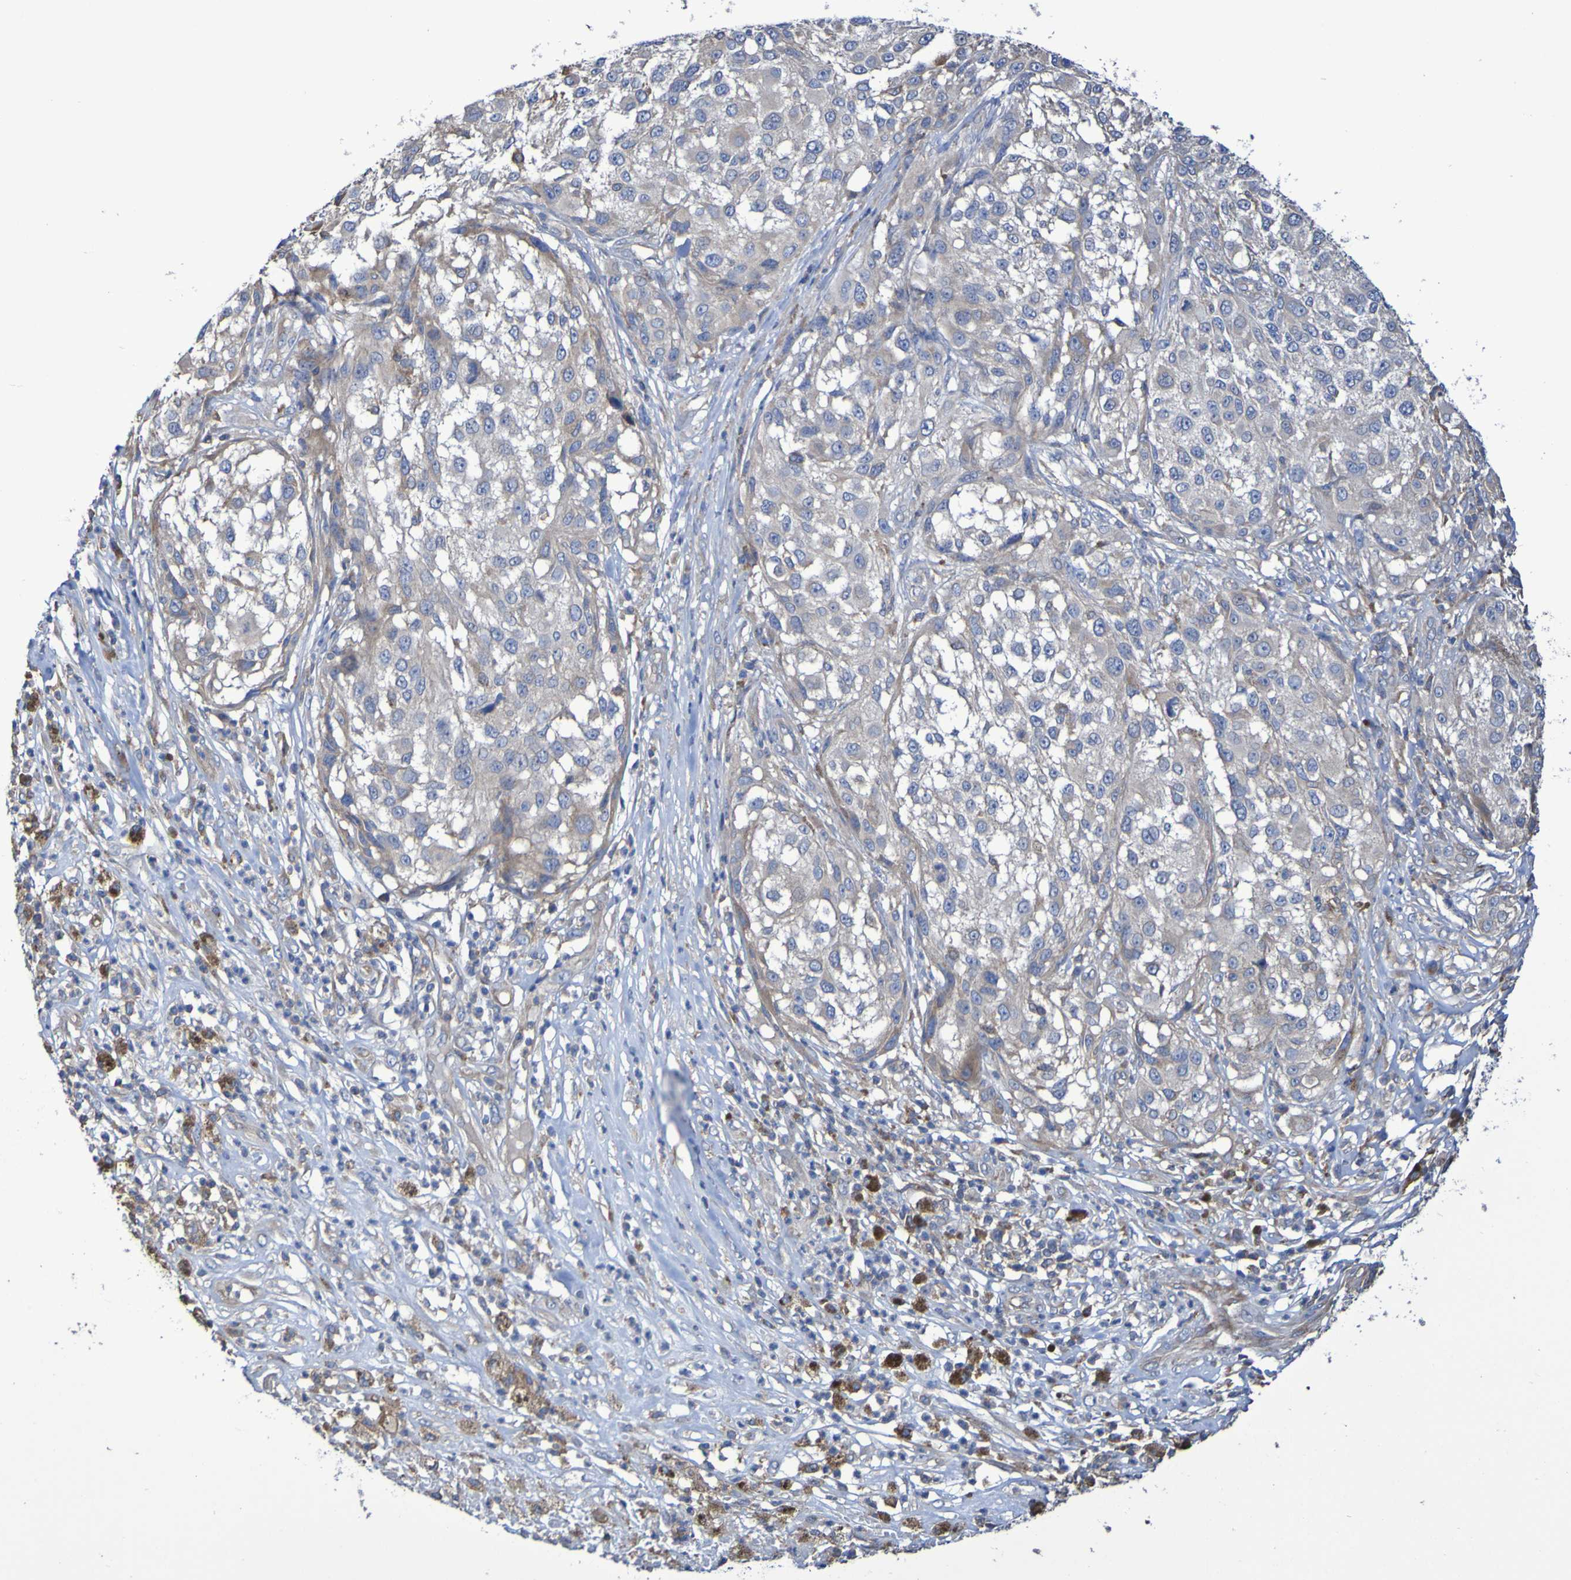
{"staining": {"intensity": "negative", "quantity": "none", "location": "none"}, "tissue": "melanoma", "cell_type": "Tumor cells", "image_type": "cancer", "snomed": [{"axis": "morphology", "description": "Necrosis, NOS"}, {"axis": "morphology", "description": "Malignant melanoma, NOS"}, {"axis": "topography", "description": "Skin"}], "caption": "Melanoma stained for a protein using immunohistochemistry reveals no expression tumor cells.", "gene": "SYNJ1", "patient": {"sex": "female", "age": 87}}